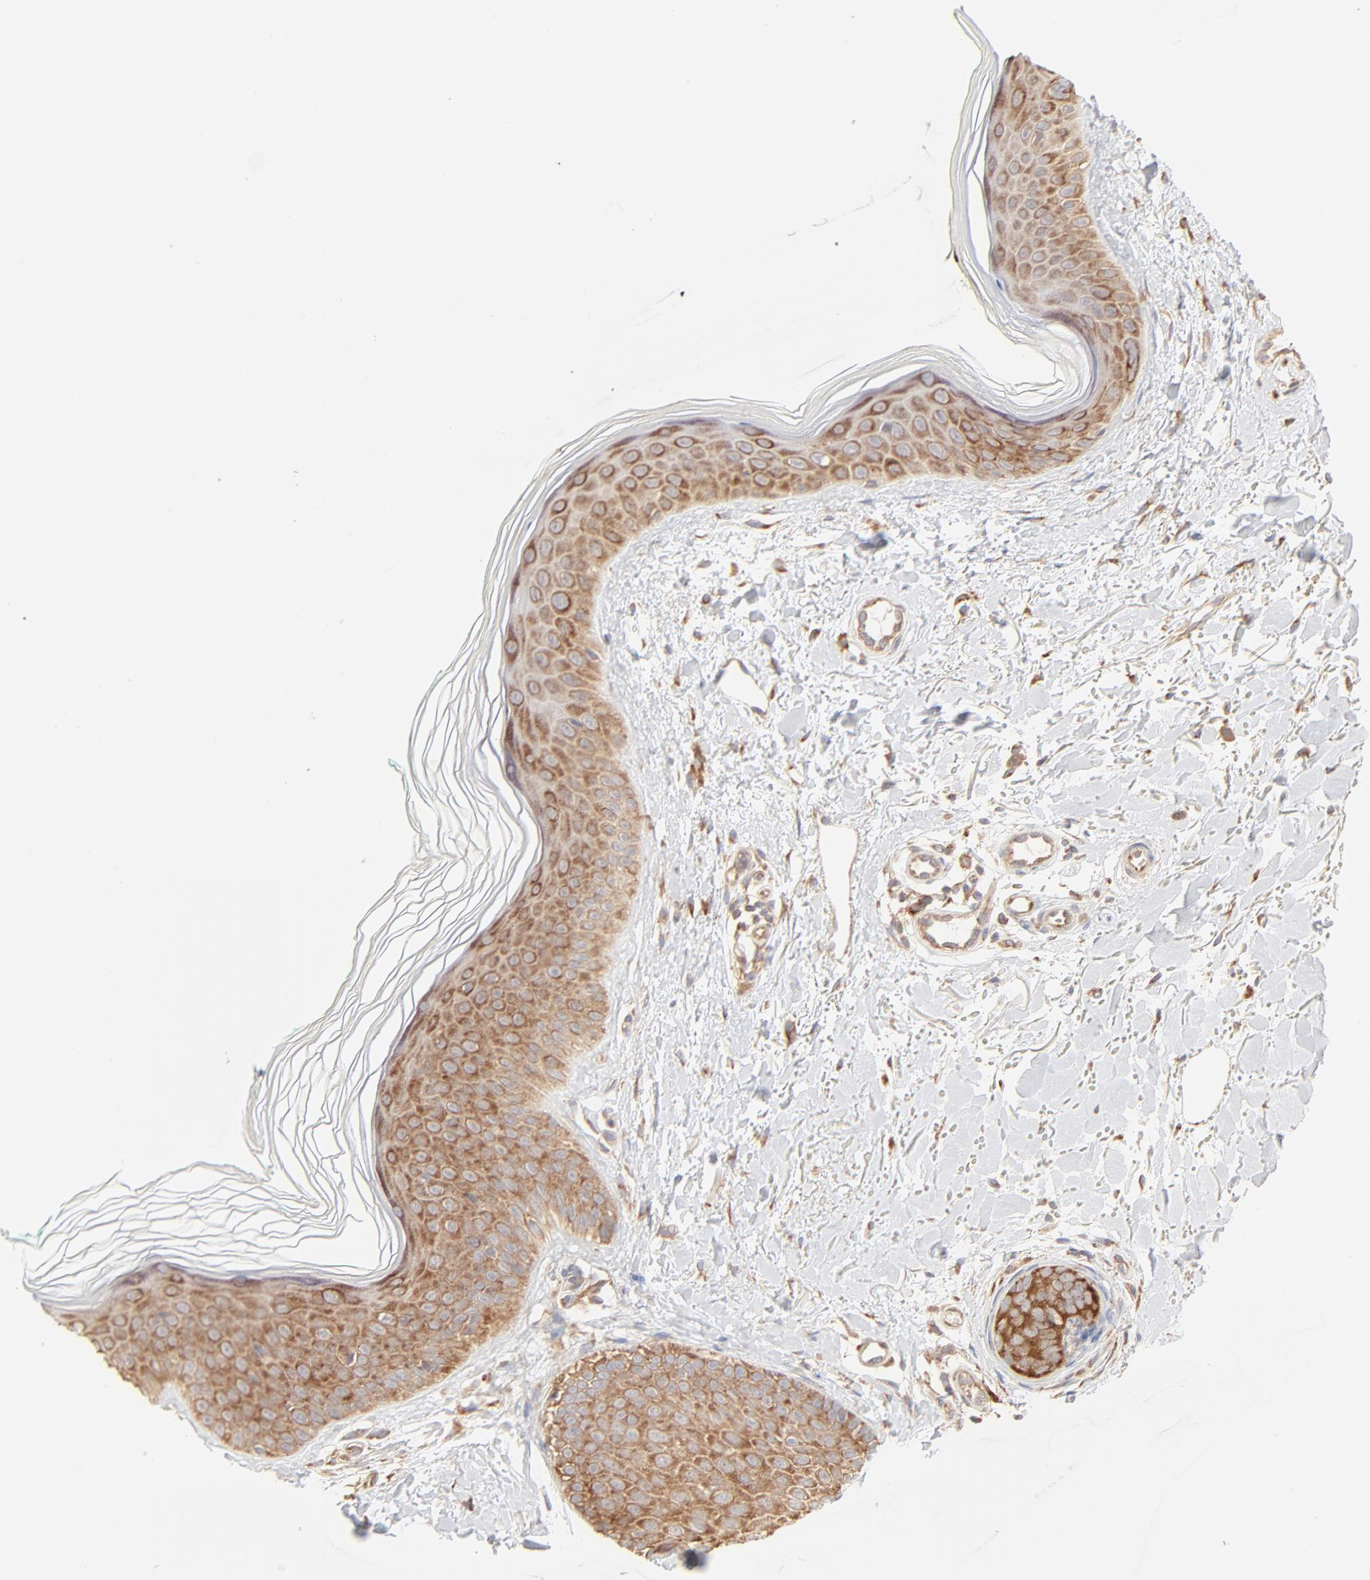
{"staining": {"intensity": "moderate", "quantity": ">75%", "location": "cytoplasmic/membranous"}, "tissue": "skin", "cell_type": "Fibroblasts", "image_type": "normal", "snomed": [{"axis": "morphology", "description": "Normal tissue, NOS"}, {"axis": "topography", "description": "Skin"}], "caption": "Moderate cytoplasmic/membranous positivity for a protein is identified in about >75% of fibroblasts of normal skin using immunohistochemistry (IHC).", "gene": "RPS20", "patient": {"sex": "male", "age": 71}}